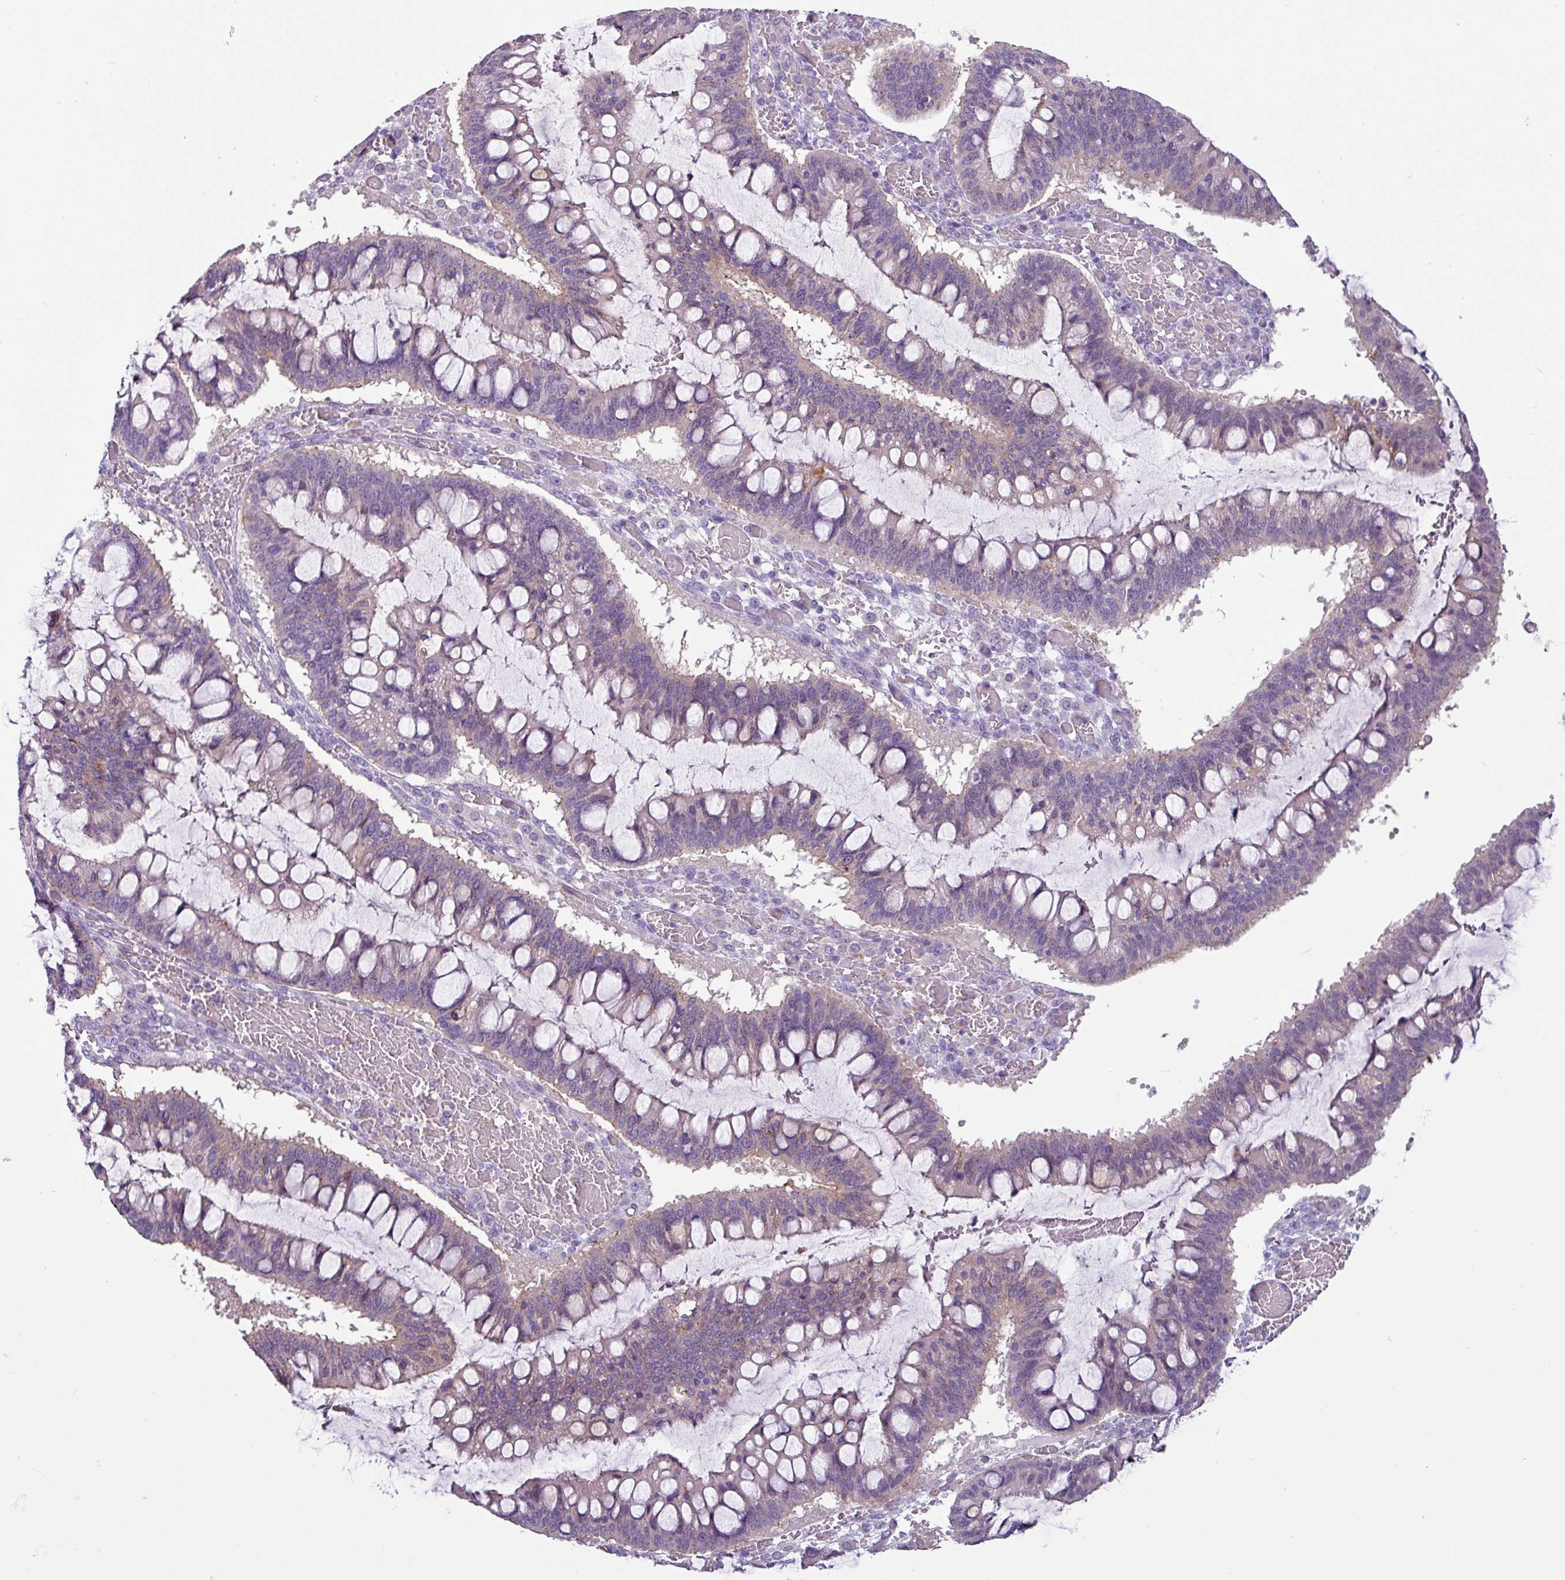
{"staining": {"intensity": "weak", "quantity": "25%-75%", "location": "cytoplasmic/membranous"}, "tissue": "ovarian cancer", "cell_type": "Tumor cells", "image_type": "cancer", "snomed": [{"axis": "morphology", "description": "Cystadenocarcinoma, mucinous, NOS"}, {"axis": "topography", "description": "Ovary"}], "caption": "Ovarian cancer (mucinous cystadenocarcinoma) stained for a protein shows weak cytoplasmic/membranous positivity in tumor cells.", "gene": "TMEM178B", "patient": {"sex": "female", "age": 73}}